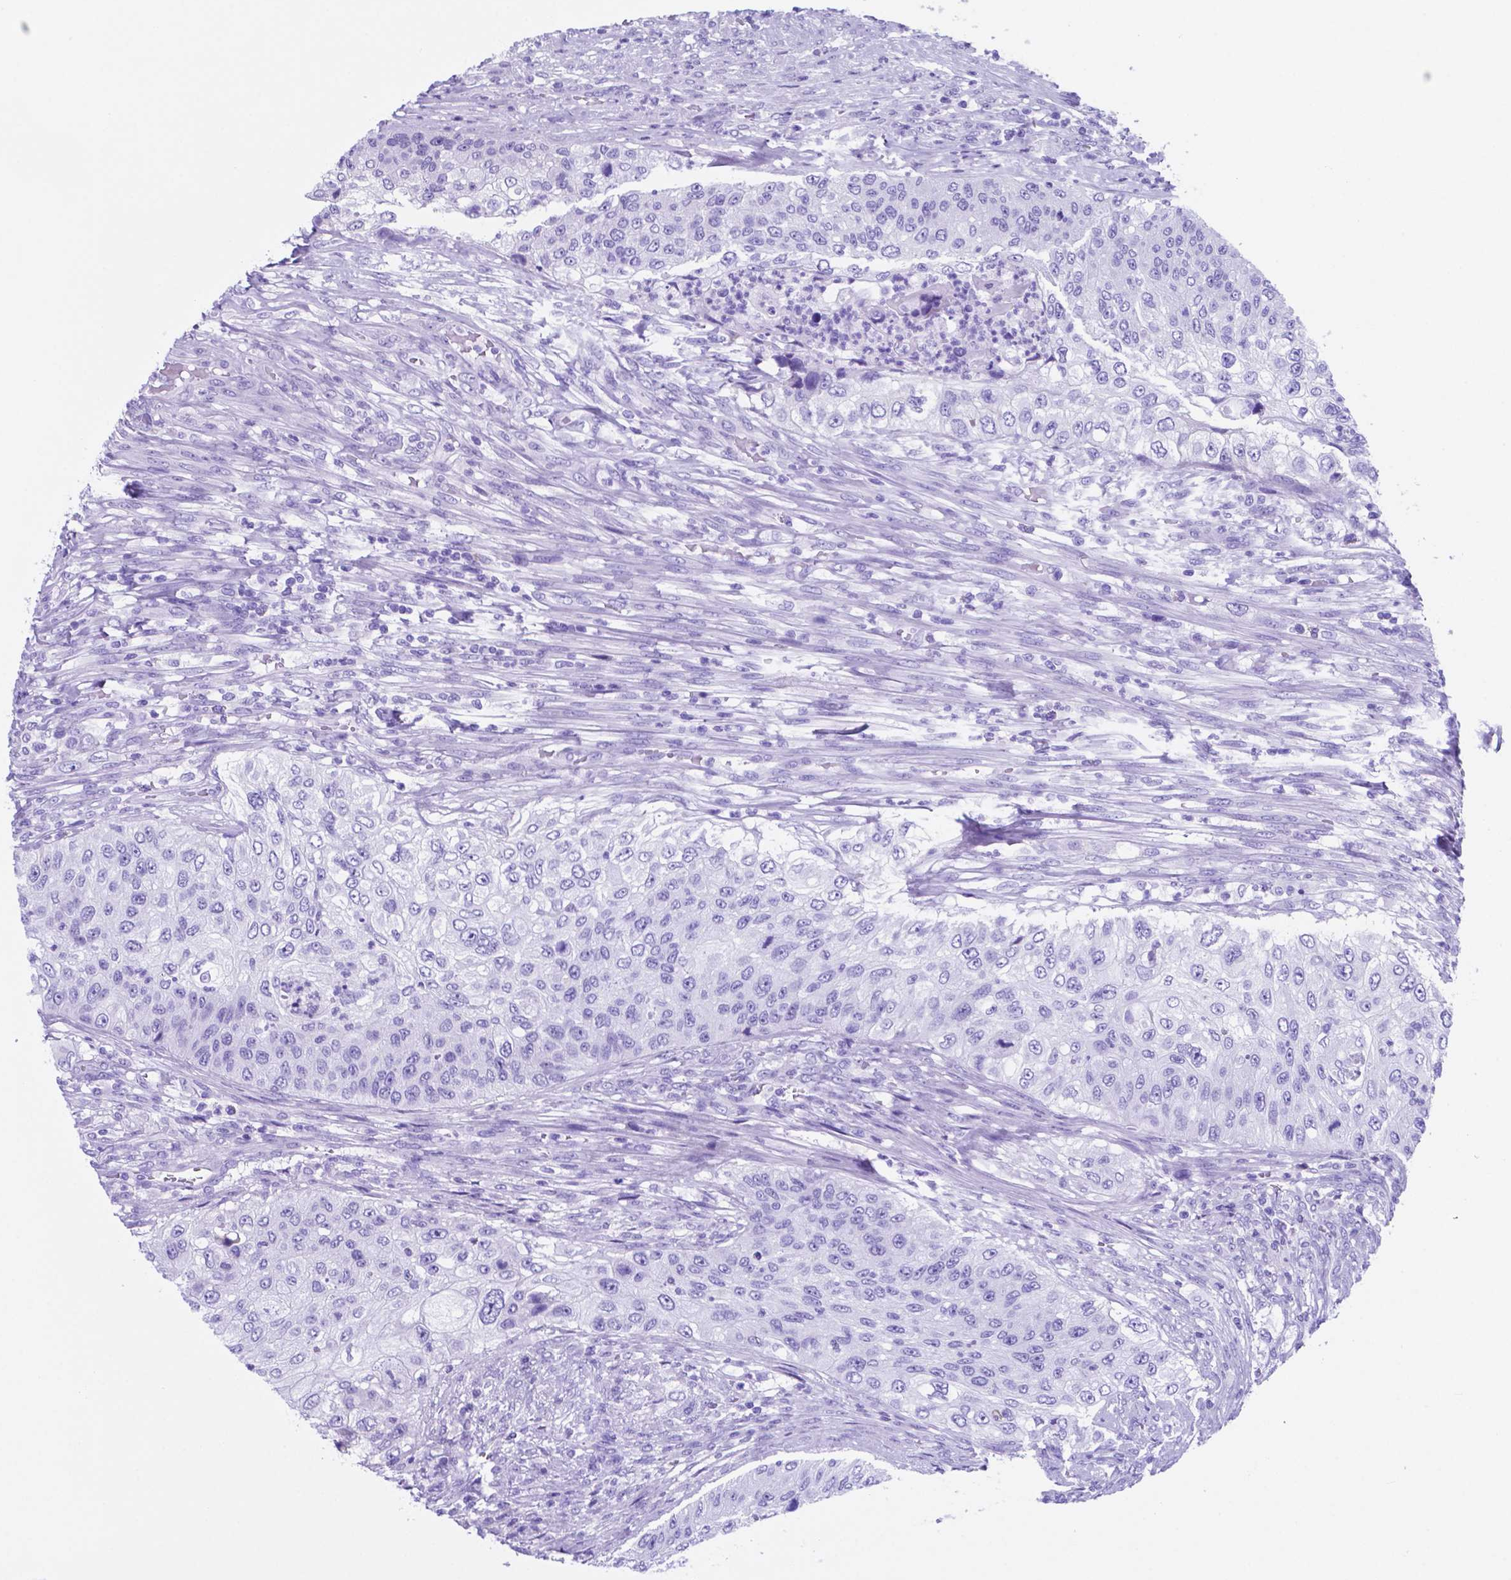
{"staining": {"intensity": "negative", "quantity": "none", "location": "none"}, "tissue": "urothelial cancer", "cell_type": "Tumor cells", "image_type": "cancer", "snomed": [{"axis": "morphology", "description": "Urothelial carcinoma, High grade"}, {"axis": "topography", "description": "Urinary bladder"}], "caption": "Histopathology image shows no significant protein staining in tumor cells of urothelial cancer. Nuclei are stained in blue.", "gene": "DNAAF8", "patient": {"sex": "female", "age": 60}}